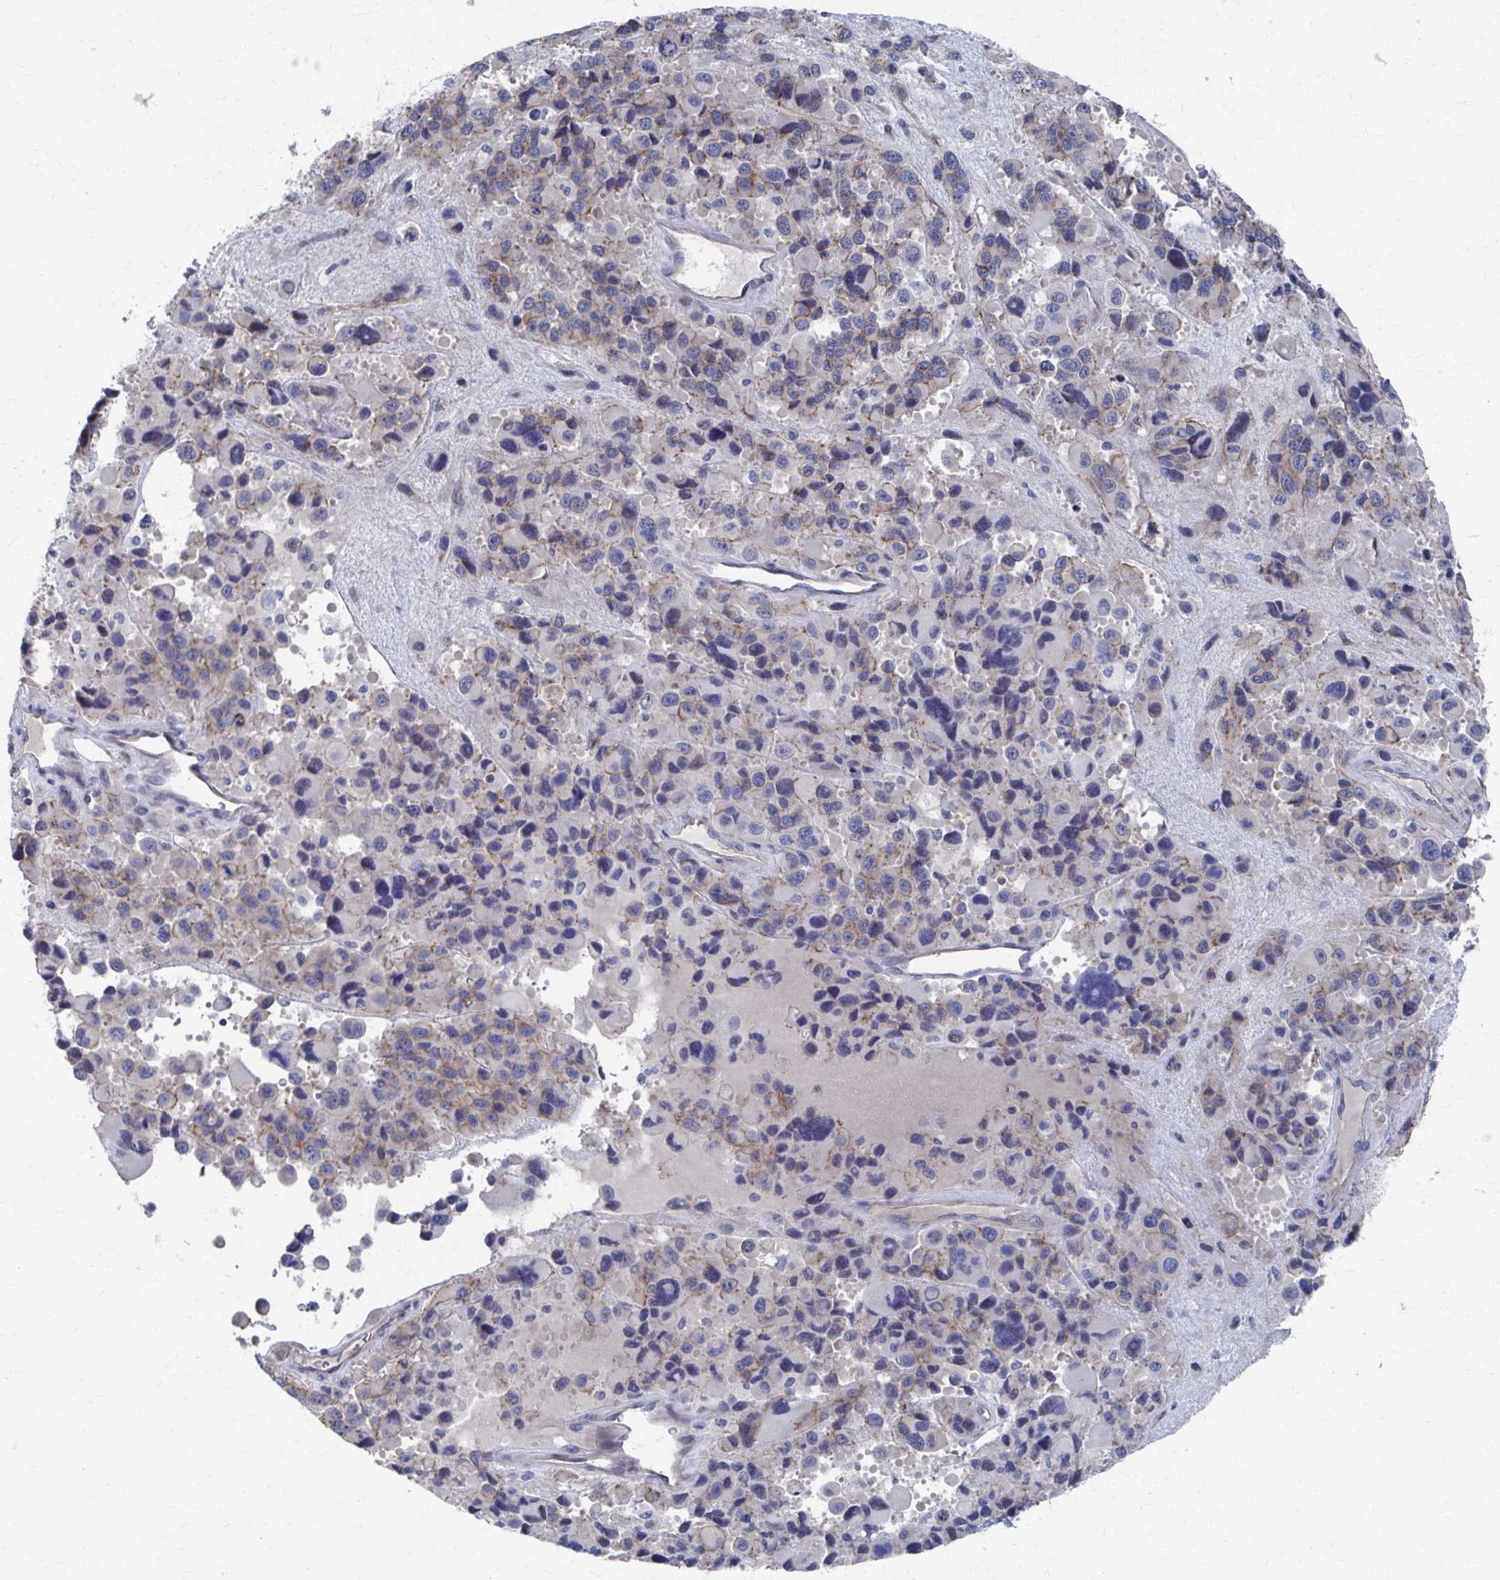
{"staining": {"intensity": "weak", "quantity": "<25%", "location": "cytoplasmic/membranous"}, "tissue": "melanoma", "cell_type": "Tumor cells", "image_type": "cancer", "snomed": [{"axis": "morphology", "description": "Malignant melanoma, Metastatic site"}, {"axis": "topography", "description": "Lymph node"}], "caption": "Micrograph shows no protein staining in tumor cells of malignant melanoma (metastatic site) tissue.", "gene": "PLEKHG7", "patient": {"sex": "female", "age": 65}}